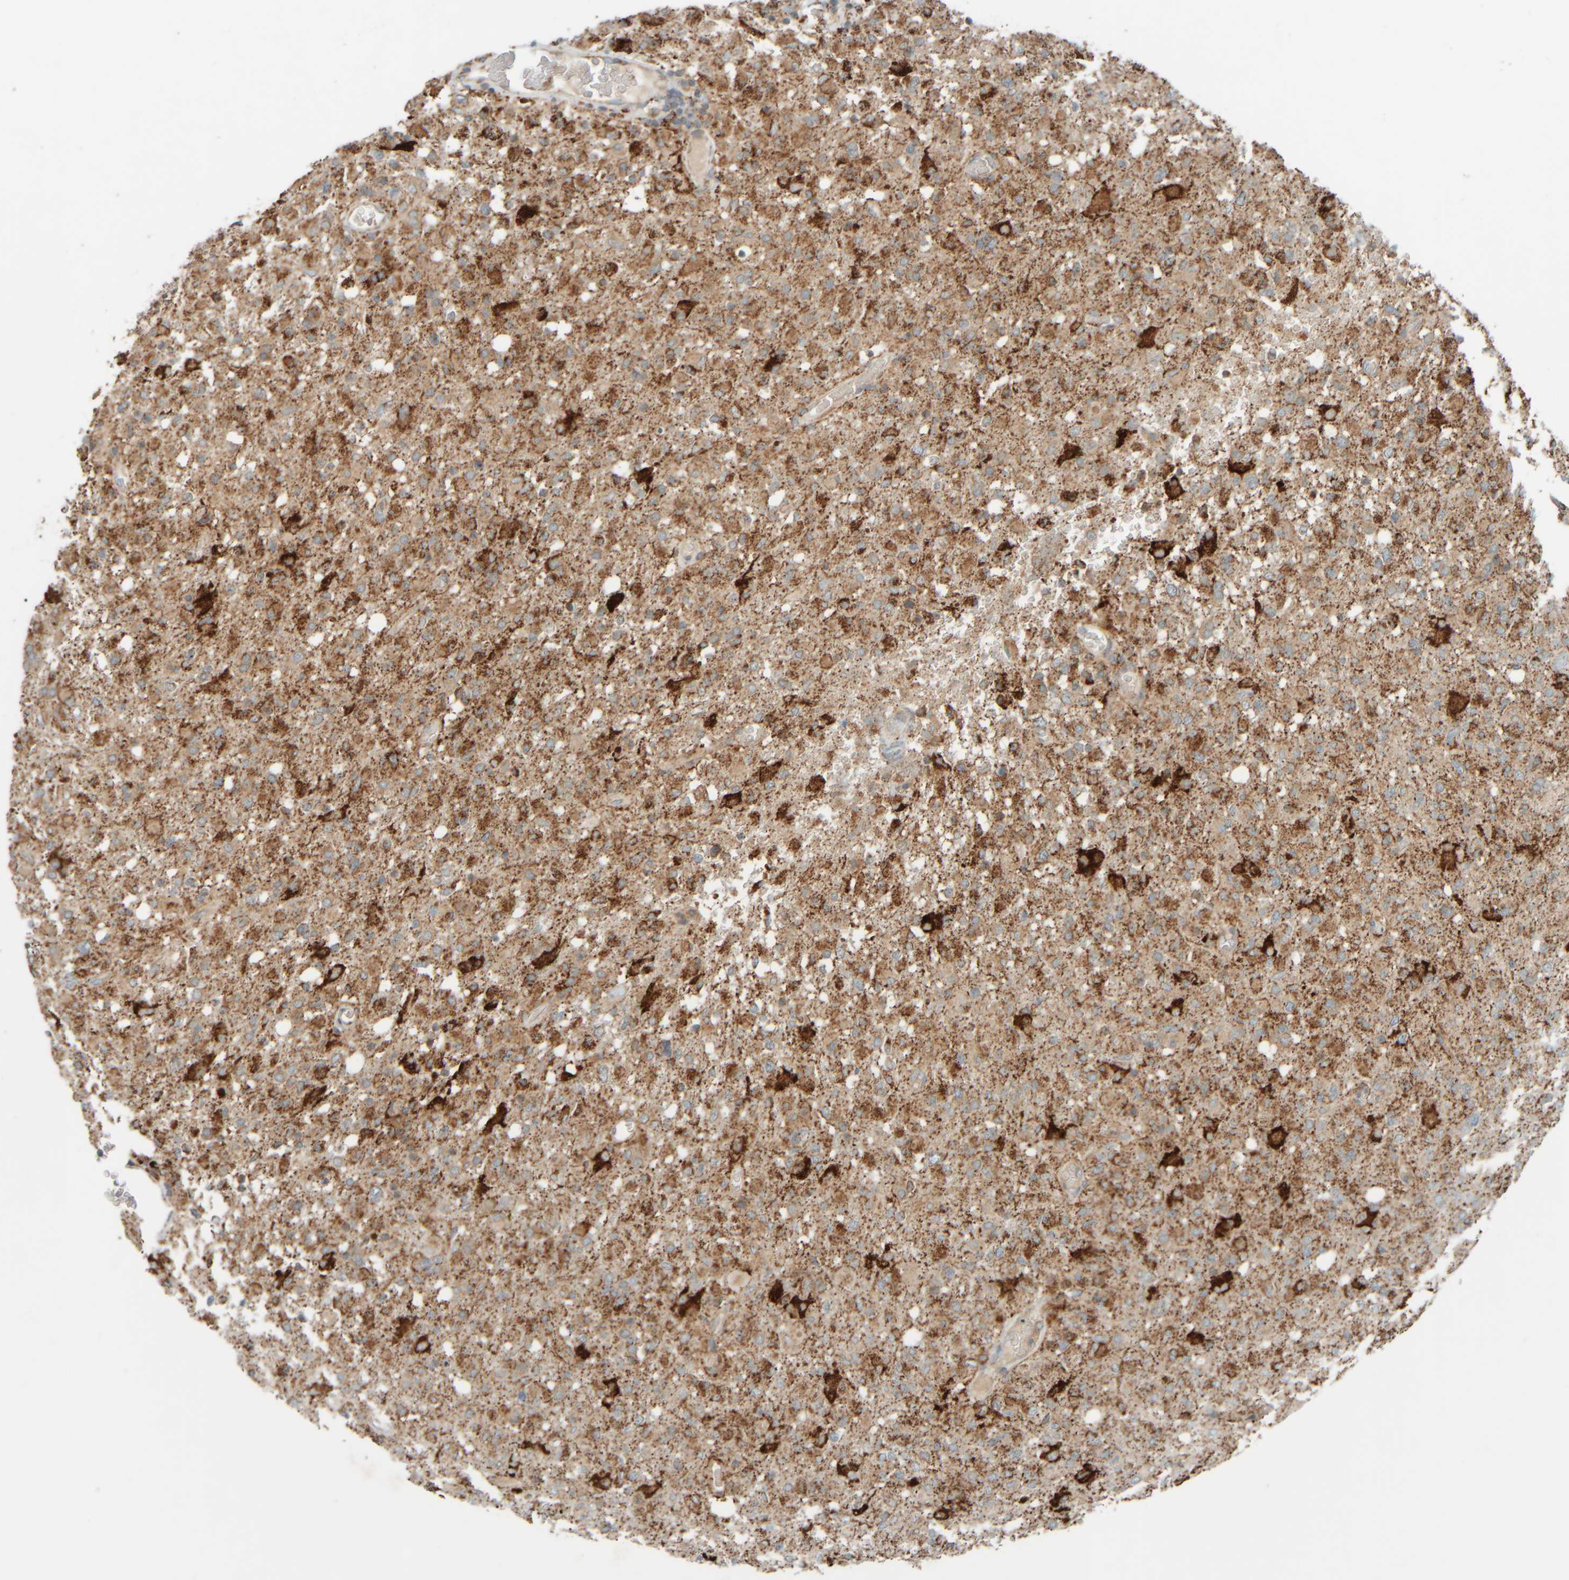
{"staining": {"intensity": "moderate", "quantity": ">75%", "location": "cytoplasmic/membranous"}, "tissue": "glioma", "cell_type": "Tumor cells", "image_type": "cancer", "snomed": [{"axis": "morphology", "description": "Glioma, malignant, High grade"}, {"axis": "topography", "description": "Brain"}], "caption": "The photomicrograph displays immunohistochemical staining of malignant glioma (high-grade). There is moderate cytoplasmic/membranous expression is present in approximately >75% of tumor cells. Nuclei are stained in blue.", "gene": "SPAG5", "patient": {"sex": "female", "age": 57}}